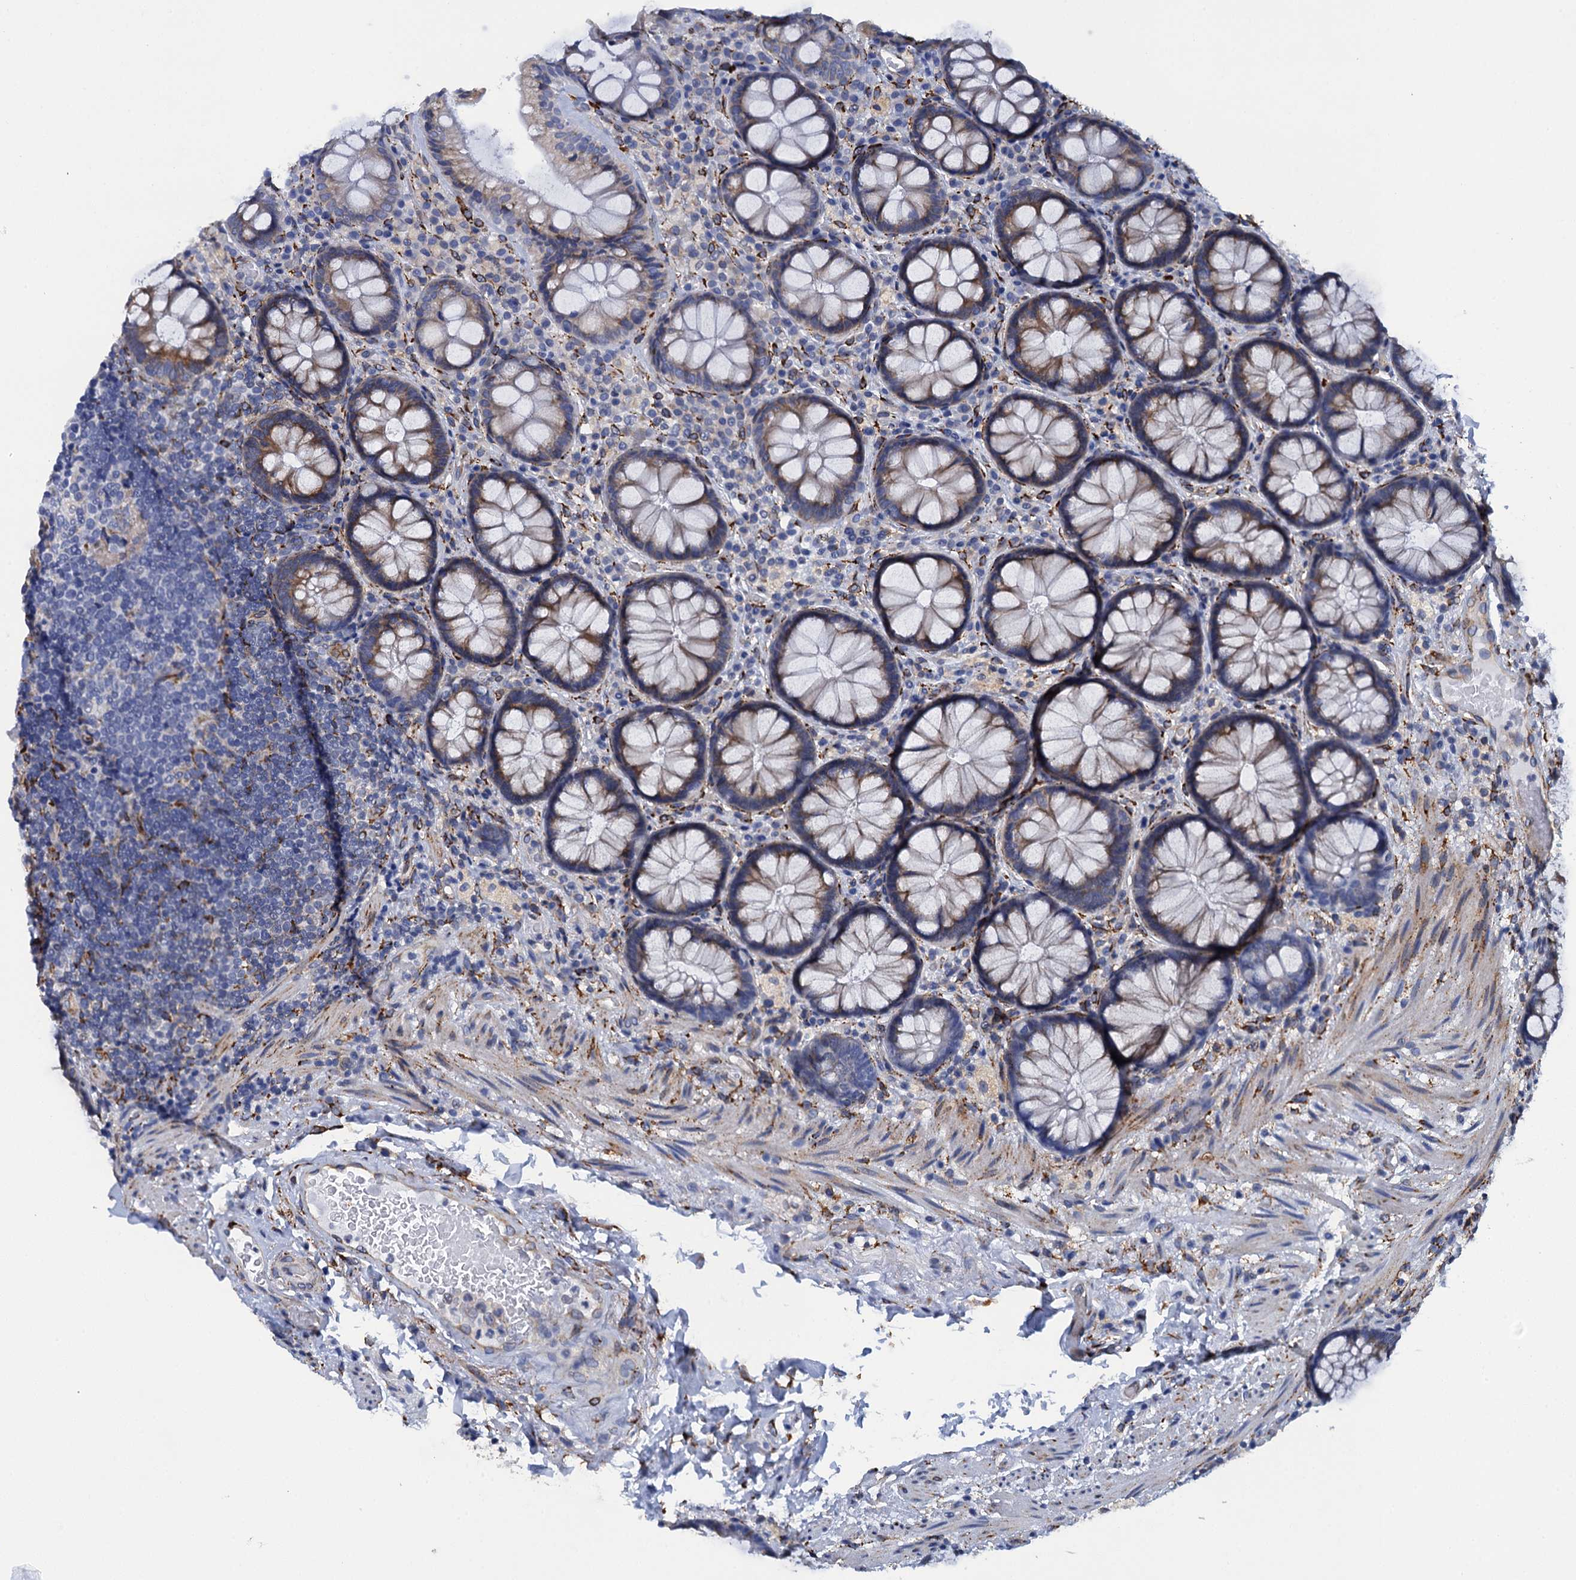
{"staining": {"intensity": "moderate", "quantity": "25%-75%", "location": "cytoplasmic/membranous"}, "tissue": "rectum", "cell_type": "Glandular cells", "image_type": "normal", "snomed": [{"axis": "morphology", "description": "Normal tissue, NOS"}, {"axis": "topography", "description": "Rectum"}], "caption": "Immunohistochemistry (IHC) image of normal rectum: human rectum stained using immunohistochemistry demonstrates medium levels of moderate protein expression localized specifically in the cytoplasmic/membranous of glandular cells, appearing as a cytoplasmic/membranous brown color.", "gene": "POGLUT3", "patient": {"sex": "male", "age": 83}}